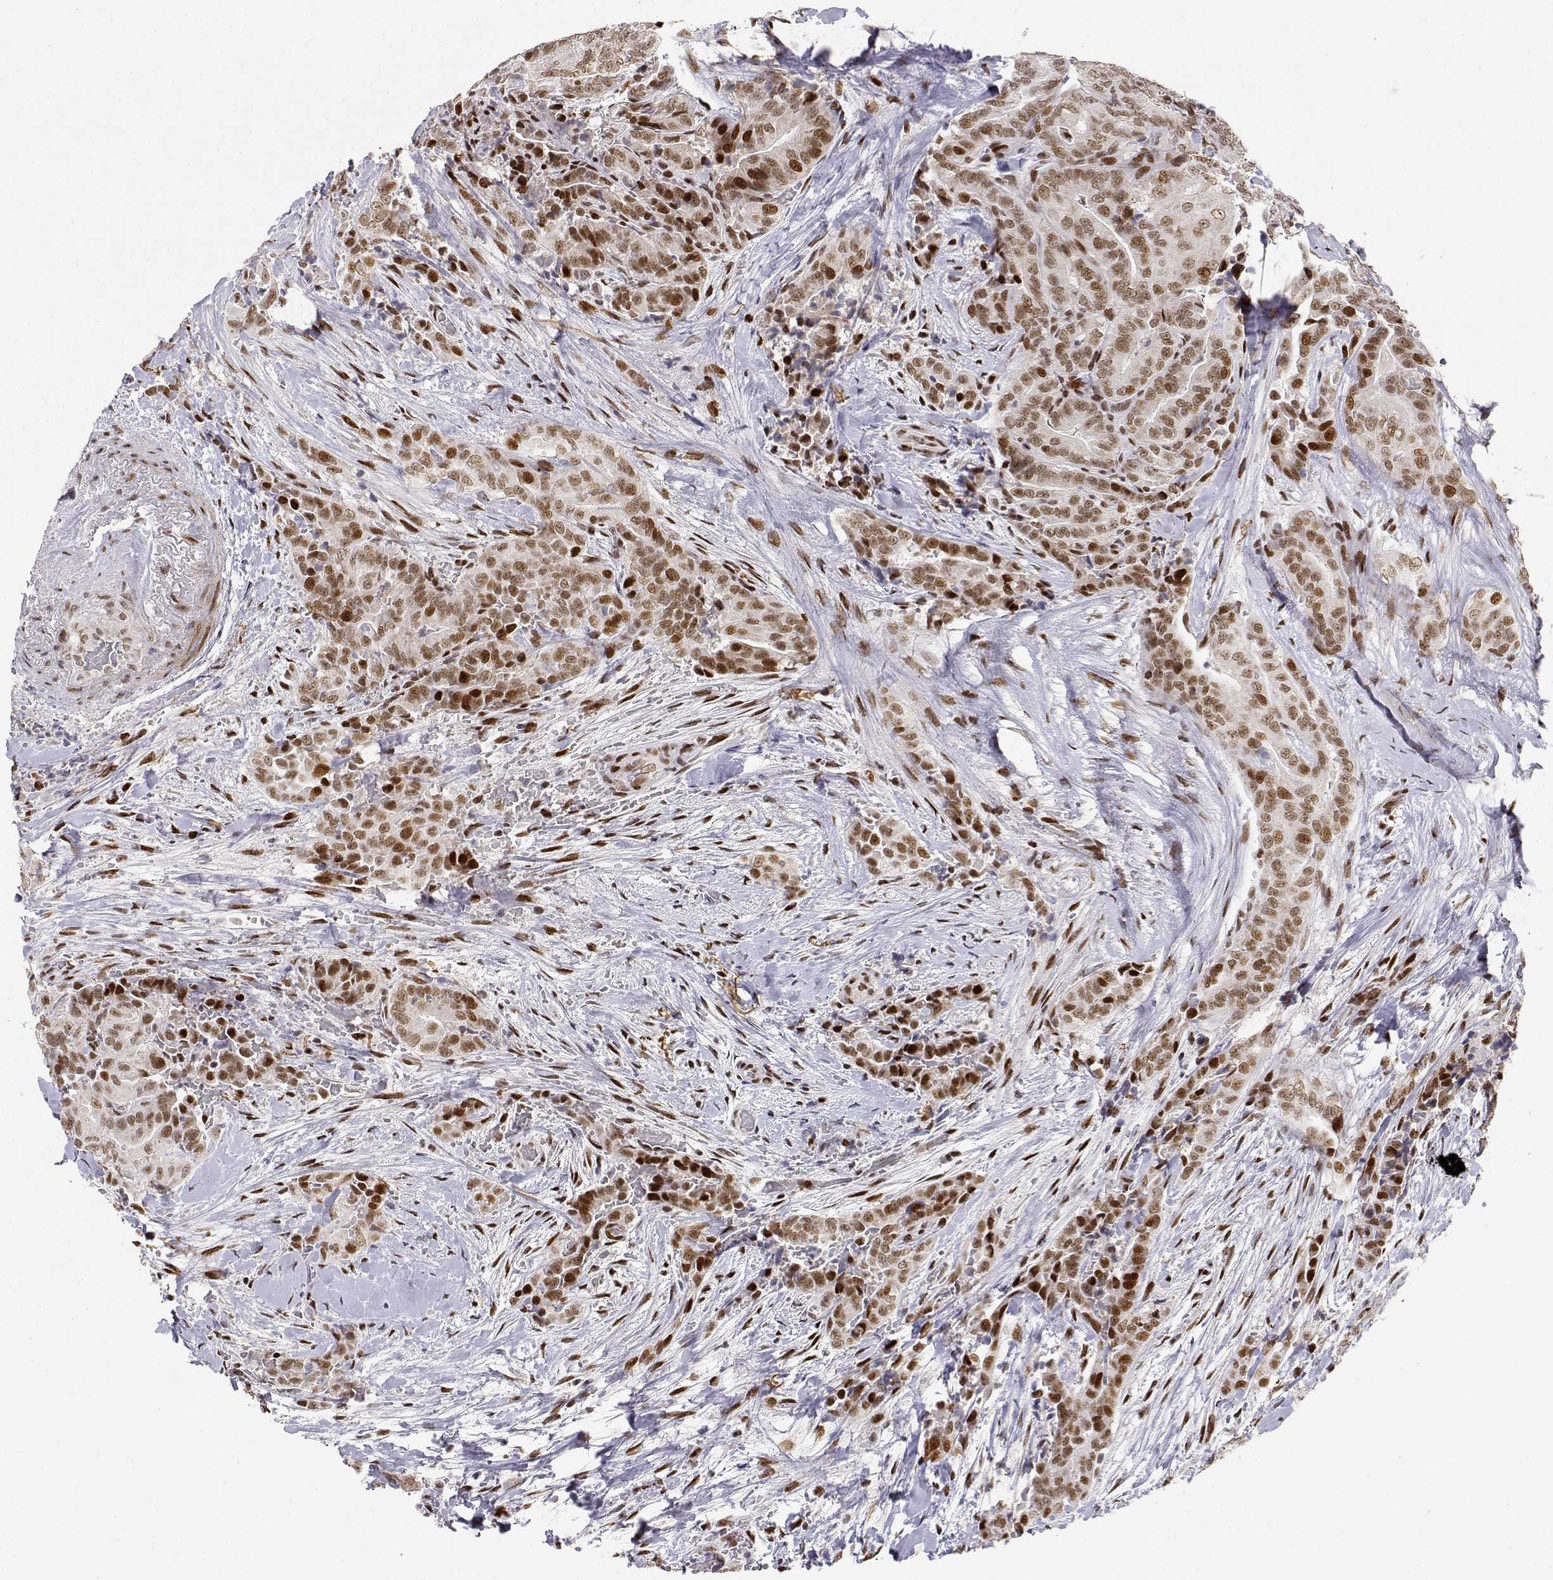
{"staining": {"intensity": "moderate", "quantity": ">75%", "location": "nuclear"}, "tissue": "thyroid cancer", "cell_type": "Tumor cells", "image_type": "cancer", "snomed": [{"axis": "morphology", "description": "Papillary adenocarcinoma, NOS"}, {"axis": "topography", "description": "Thyroid gland"}], "caption": "A brown stain highlights moderate nuclear expression of a protein in papillary adenocarcinoma (thyroid) tumor cells. Using DAB (3,3'-diaminobenzidine) (brown) and hematoxylin (blue) stains, captured at high magnification using brightfield microscopy.", "gene": "RSF1", "patient": {"sex": "male", "age": 61}}